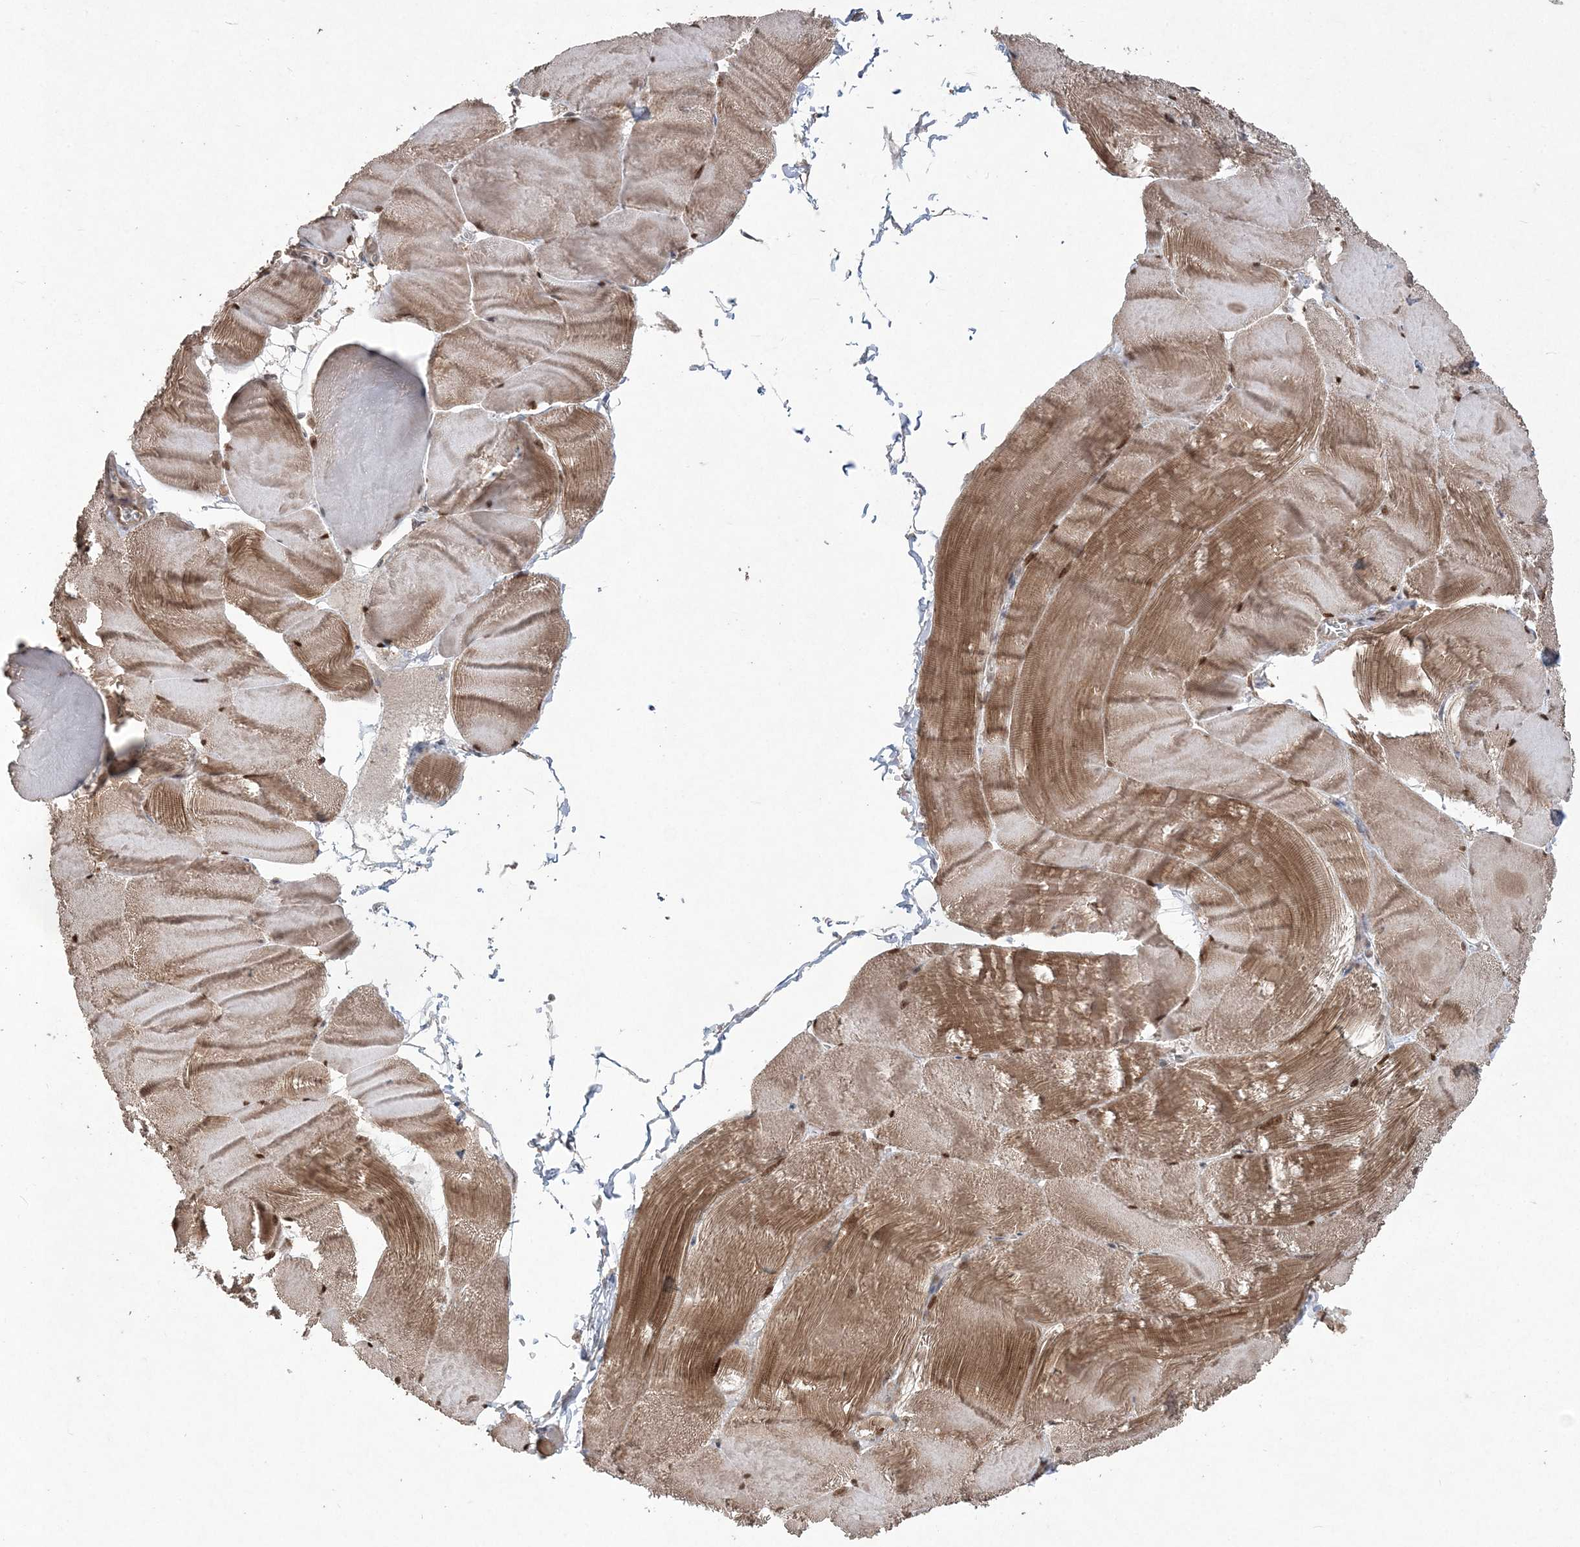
{"staining": {"intensity": "strong", "quantity": ">75%", "location": "cytoplasmic/membranous,nuclear"}, "tissue": "skeletal muscle", "cell_type": "Myocytes", "image_type": "normal", "snomed": [{"axis": "morphology", "description": "Normal tissue, NOS"}, {"axis": "morphology", "description": "Basal cell carcinoma"}, {"axis": "topography", "description": "Skeletal muscle"}], "caption": "This is an image of immunohistochemistry (IHC) staining of benign skeletal muscle, which shows strong expression in the cytoplasmic/membranous,nuclear of myocytes.", "gene": "EHHADH", "patient": {"sex": "female", "age": 64}}